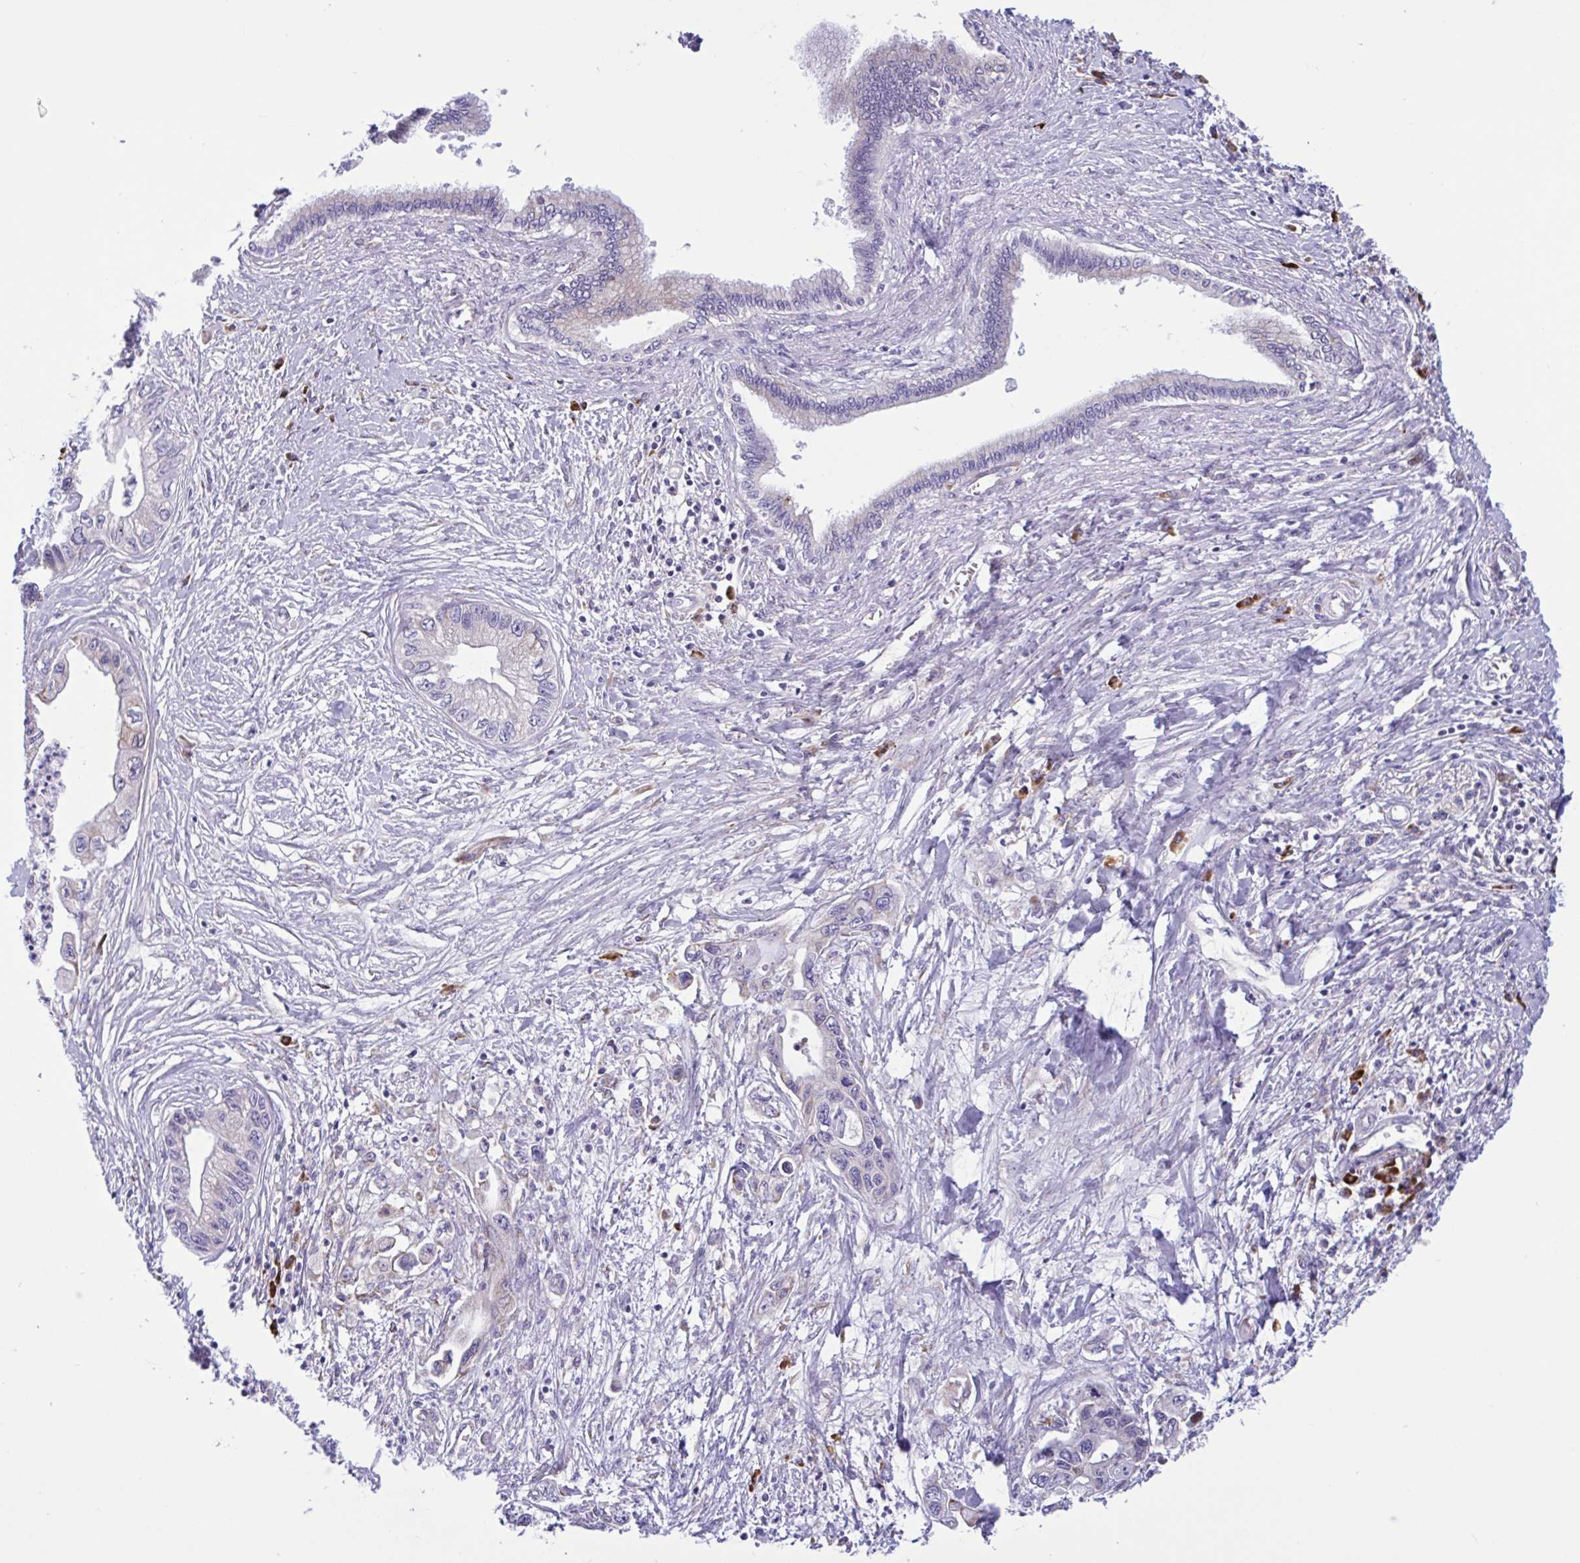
{"staining": {"intensity": "negative", "quantity": "none", "location": "none"}, "tissue": "pancreatic cancer", "cell_type": "Tumor cells", "image_type": "cancer", "snomed": [{"axis": "morphology", "description": "Adenocarcinoma, NOS"}, {"axis": "topography", "description": "Pancreas"}], "caption": "Immunohistochemistry histopathology image of human pancreatic cancer (adenocarcinoma) stained for a protein (brown), which reveals no positivity in tumor cells.", "gene": "DSC3", "patient": {"sex": "male", "age": 61}}